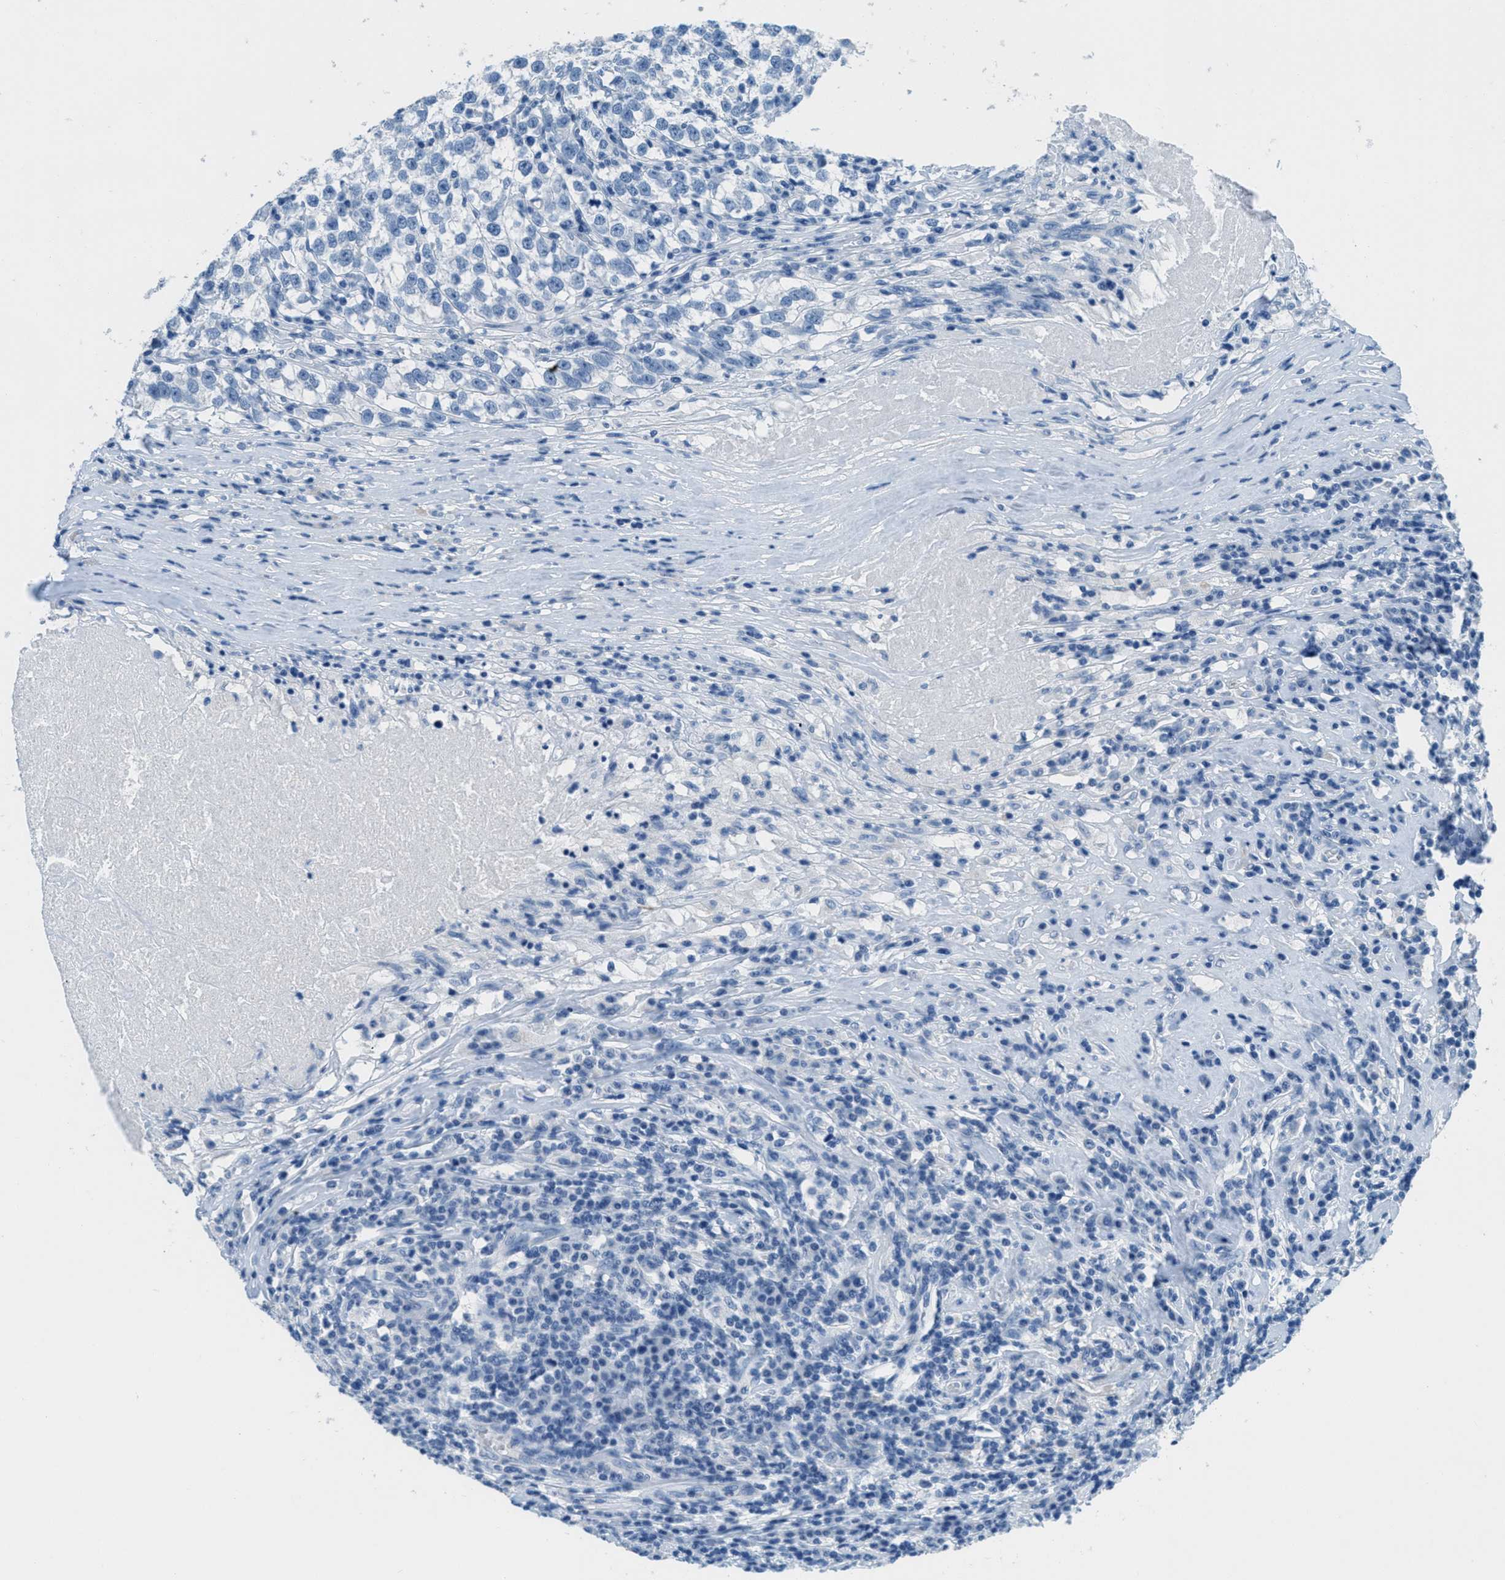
{"staining": {"intensity": "negative", "quantity": "none", "location": "none"}, "tissue": "testis cancer", "cell_type": "Tumor cells", "image_type": "cancer", "snomed": [{"axis": "morphology", "description": "Normal tissue, NOS"}, {"axis": "morphology", "description": "Seminoma, NOS"}, {"axis": "topography", "description": "Testis"}], "caption": "Immunohistochemistry of testis seminoma reveals no expression in tumor cells.", "gene": "MGARP", "patient": {"sex": "male", "age": 43}}